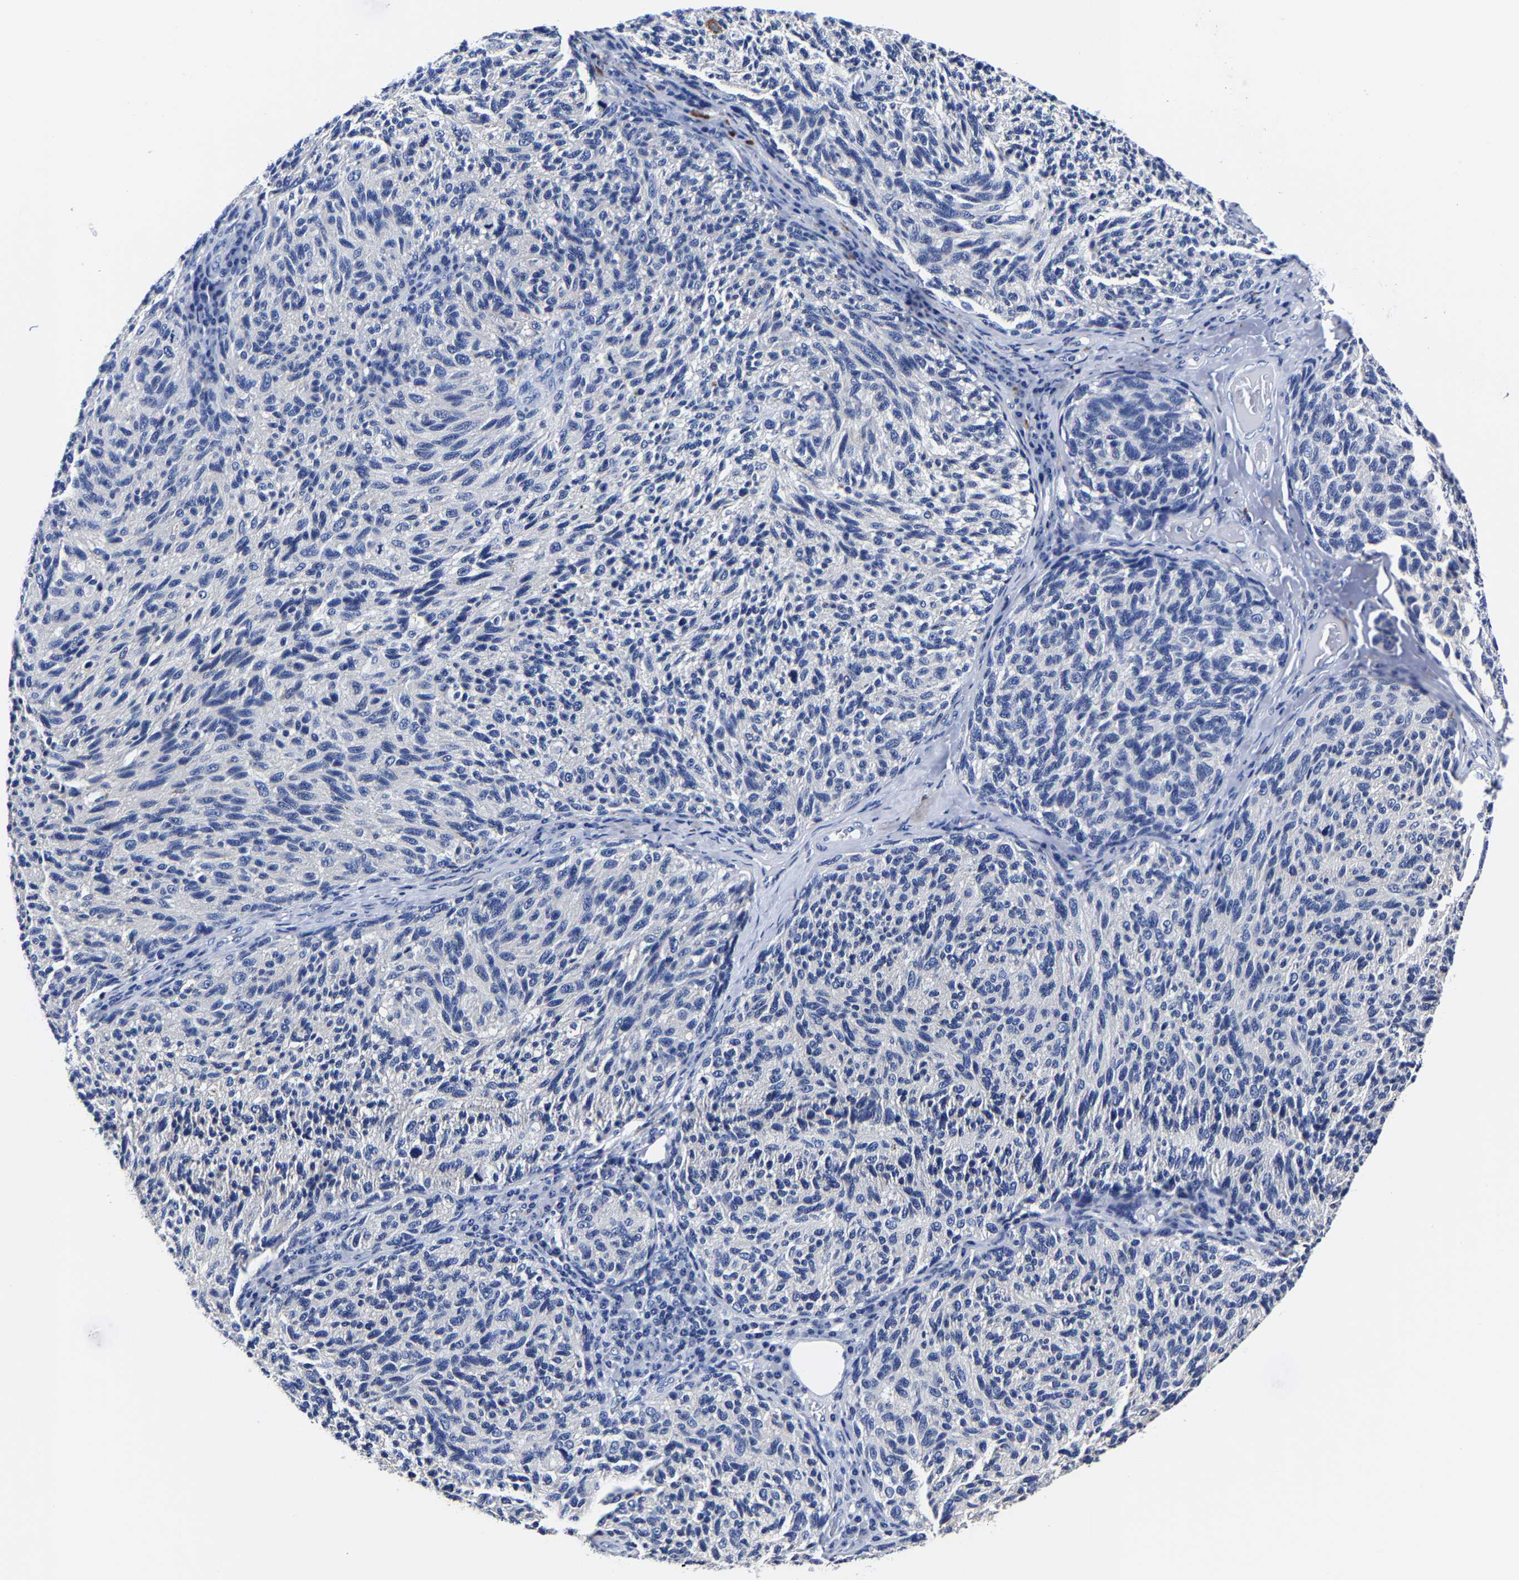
{"staining": {"intensity": "negative", "quantity": "none", "location": "none"}, "tissue": "melanoma", "cell_type": "Tumor cells", "image_type": "cancer", "snomed": [{"axis": "morphology", "description": "Malignant melanoma, NOS"}, {"axis": "topography", "description": "Skin"}], "caption": "There is no significant positivity in tumor cells of melanoma. (DAB immunohistochemistry, high magnification).", "gene": "CPA2", "patient": {"sex": "female", "age": 73}}